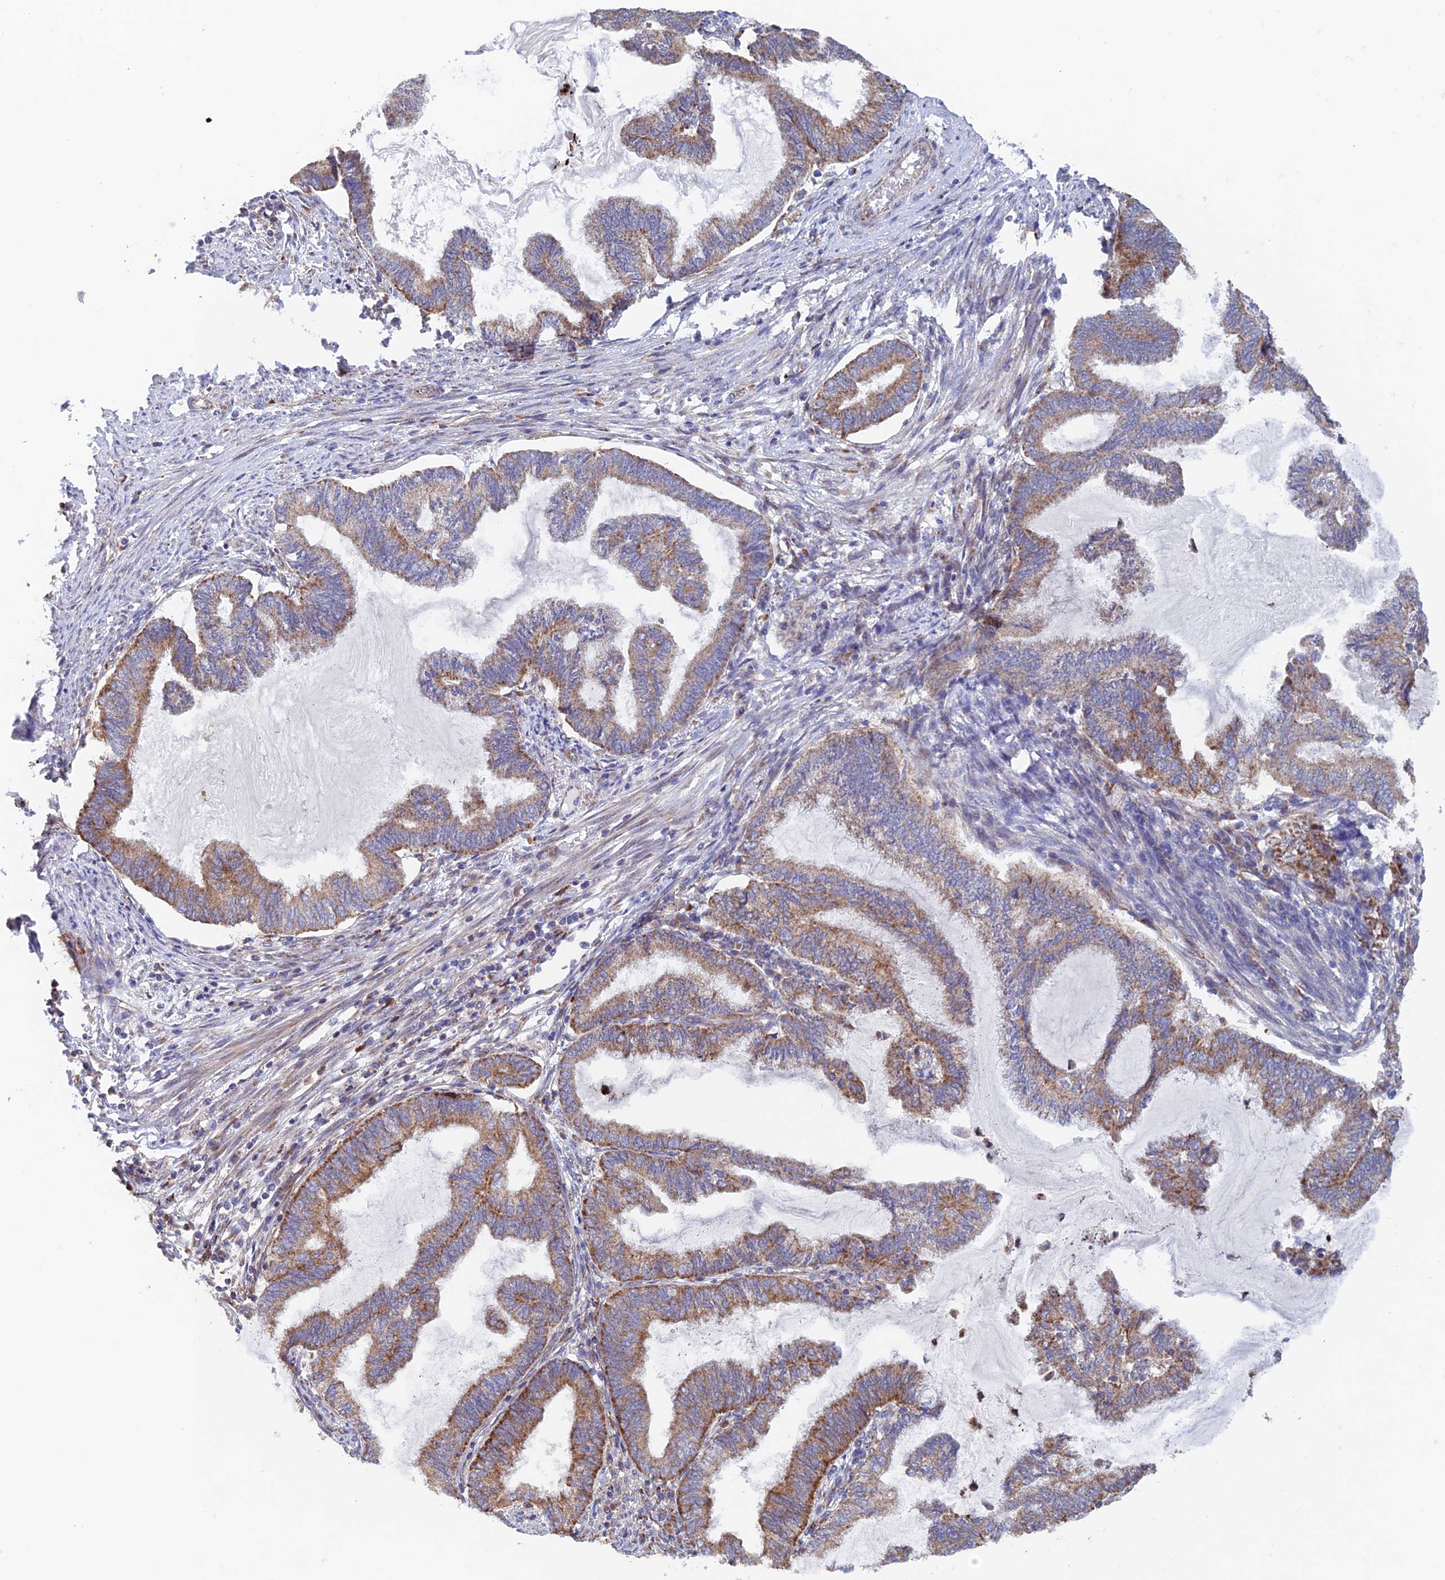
{"staining": {"intensity": "moderate", "quantity": "25%-75%", "location": "cytoplasmic/membranous"}, "tissue": "endometrial cancer", "cell_type": "Tumor cells", "image_type": "cancer", "snomed": [{"axis": "morphology", "description": "Adenocarcinoma, NOS"}, {"axis": "topography", "description": "Endometrium"}], "caption": "A brown stain labels moderate cytoplasmic/membranous staining of a protein in endometrial adenocarcinoma tumor cells.", "gene": "MRPL1", "patient": {"sex": "female", "age": 86}}